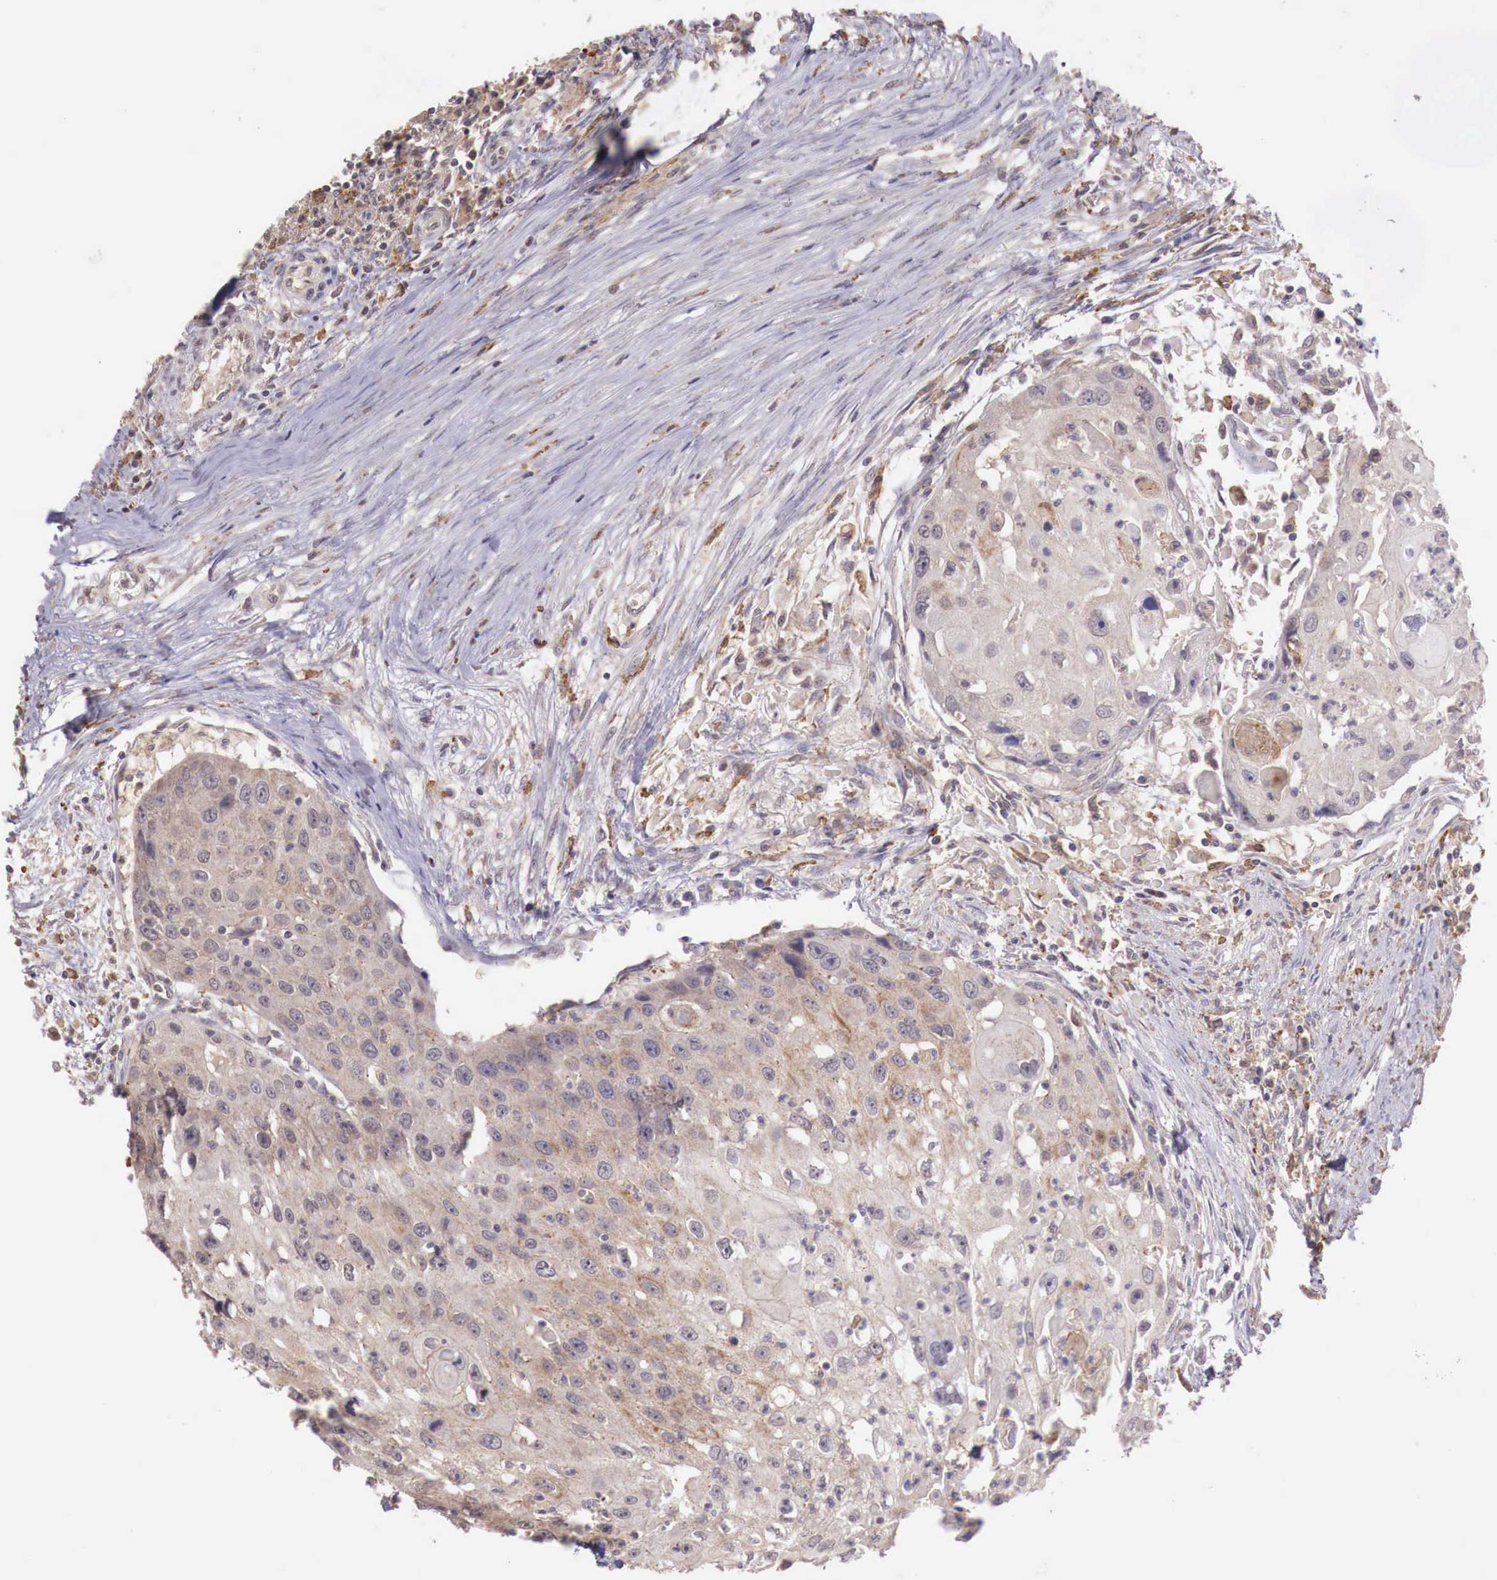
{"staining": {"intensity": "weak", "quantity": "25%-75%", "location": "cytoplasmic/membranous"}, "tissue": "head and neck cancer", "cell_type": "Tumor cells", "image_type": "cancer", "snomed": [{"axis": "morphology", "description": "Squamous cell carcinoma, NOS"}, {"axis": "topography", "description": "Head-Neck"}], "caption": "Immunohistochemical staining of human head and neck squamous cell carcinoma shows weak cytoplasmic/membranous protein positivity in approximately 25%-75% of tumor cells.", "gene": "CHRDL1", "patient": {"sex": "male", "age": 64}}